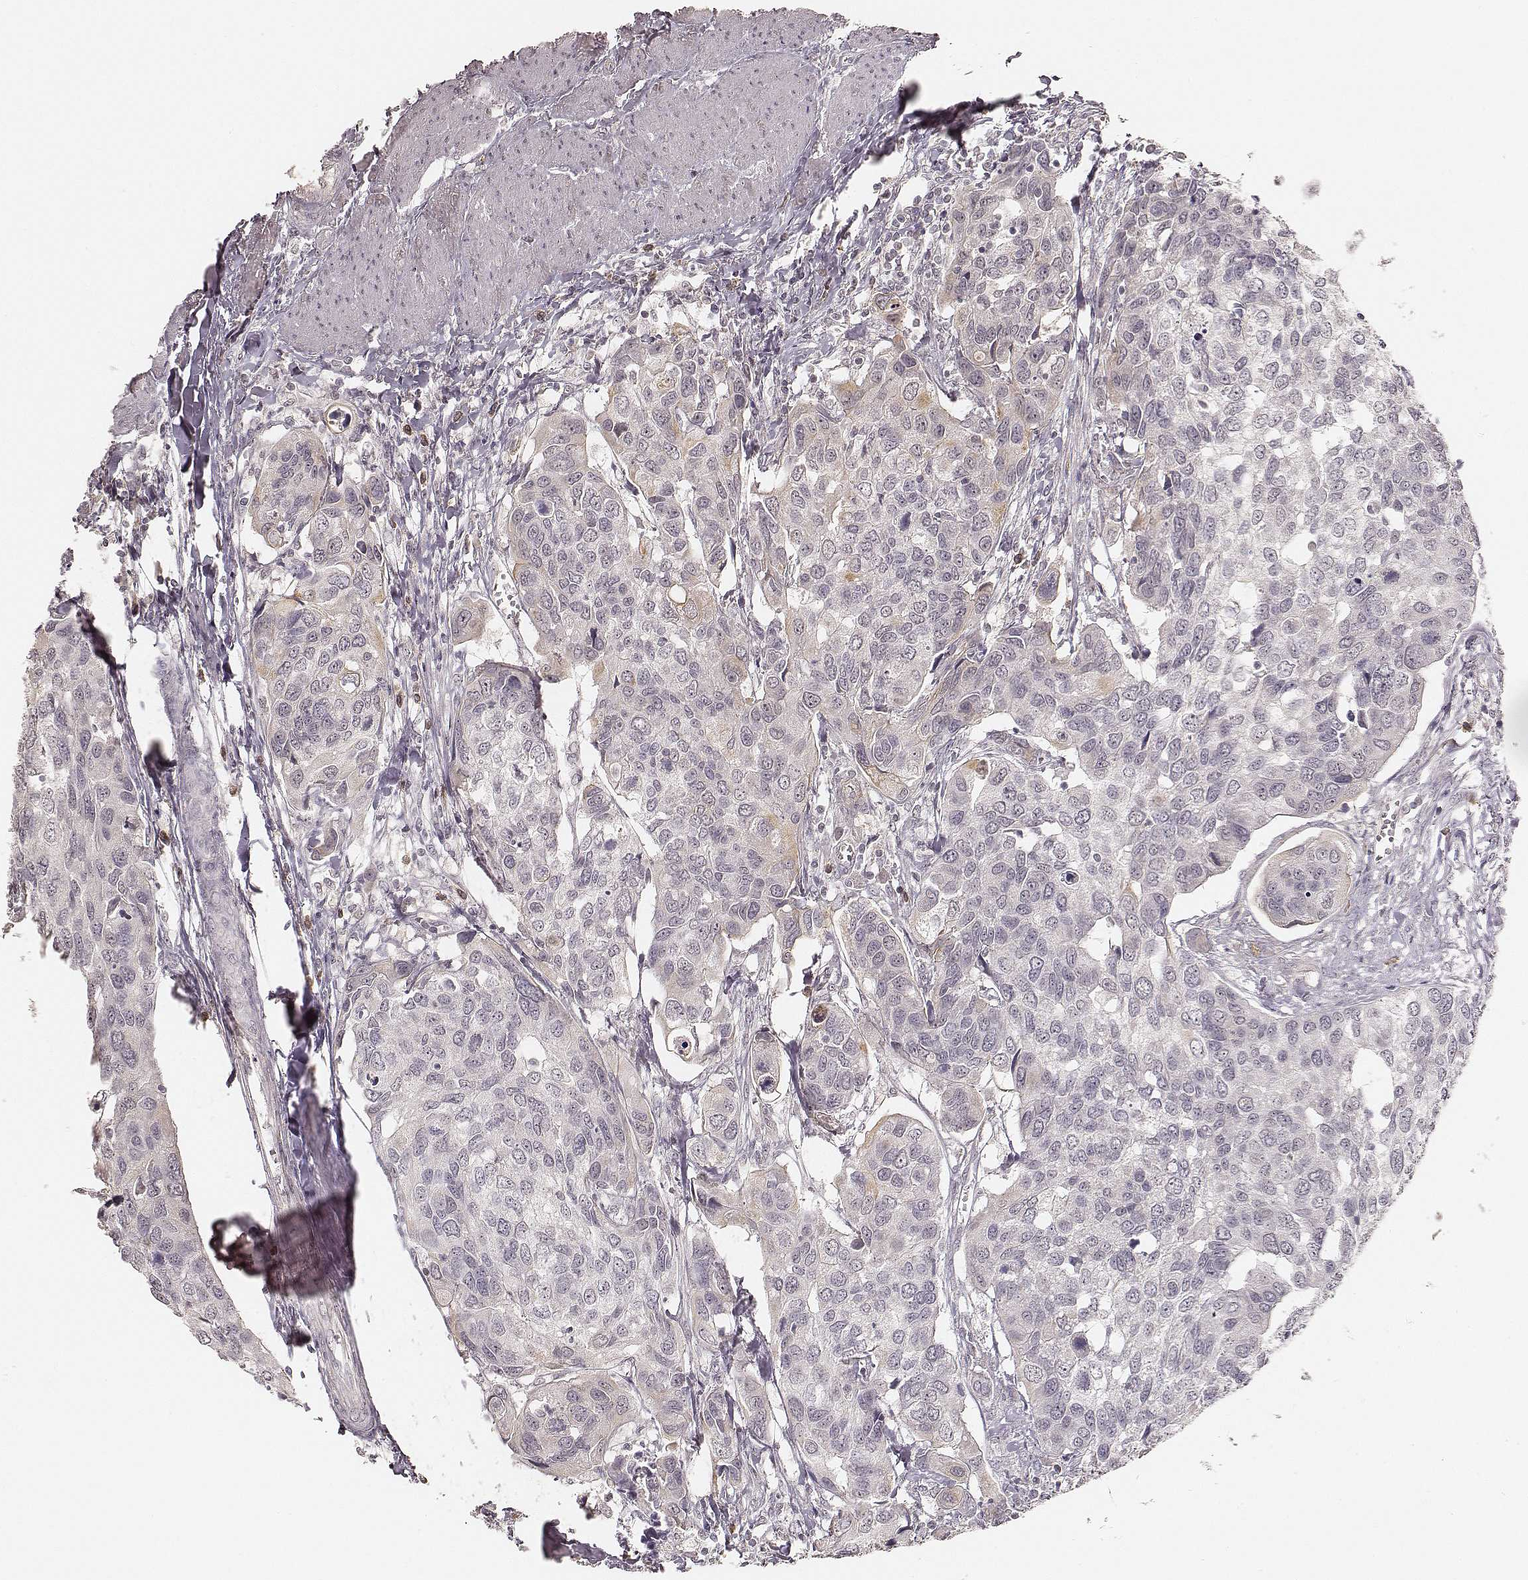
{"staining": {"intensity": "negative", "quantity": "none", "location": "none"}, "tissue": "urothelial cancer", "cell_type": "Tumor cells", "image_type": "cancer", "snomed": [{"axis": "morphology", "description": "Urothelial carcinoma, High grade"}, {"axis": "topography", "description": "Urinary bladder"}], "caption": "Image shows no protein positivity in tumor cells of urothelial cancer tissue.", "gene": "LY6K", "patient": {"sex": "male", "age": 60}}